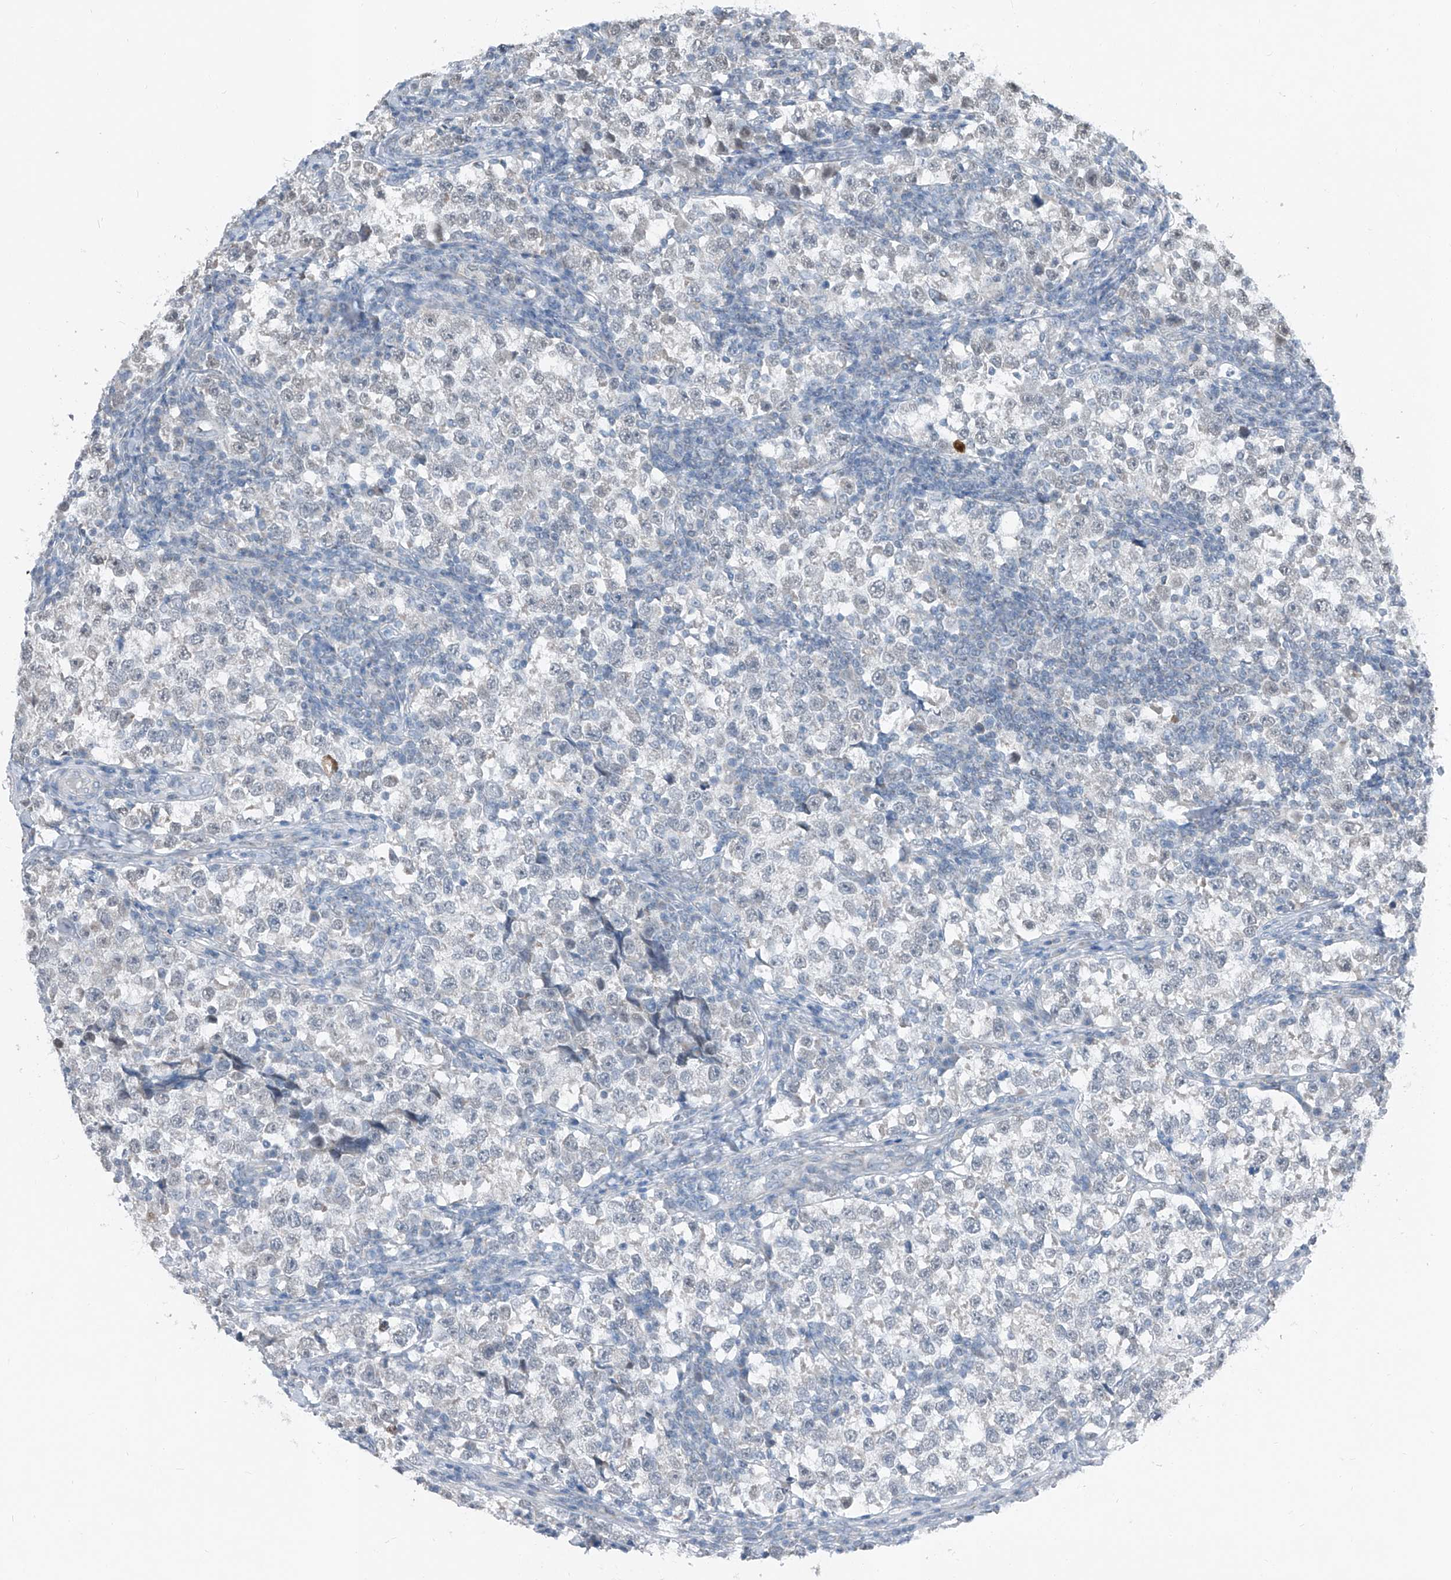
{"staining": {"intensity": "negative", "quantity": "none", "location": "none"}, "tissue": "testis cancer", "cell_type": "Tumor cells", "image_type": "cancer", "snomed": [{"axis": "morphology", "description": "Normal tissue, NOS"}, {"axis": "morphology", "description": "Seminoma, NOS"}, {"axis": "topography", "description": "Testis"}], "caption": "High magnification brightfield microscopy of seminoma (testis) stained with DAB (3,3'-diaminobenzidine) (brown) and counterstained with hematoxylin (blue): tumor cells show no significant positivity.", "gene": "DYRK1B", "patient": {"sex": "male", "age": 43}}